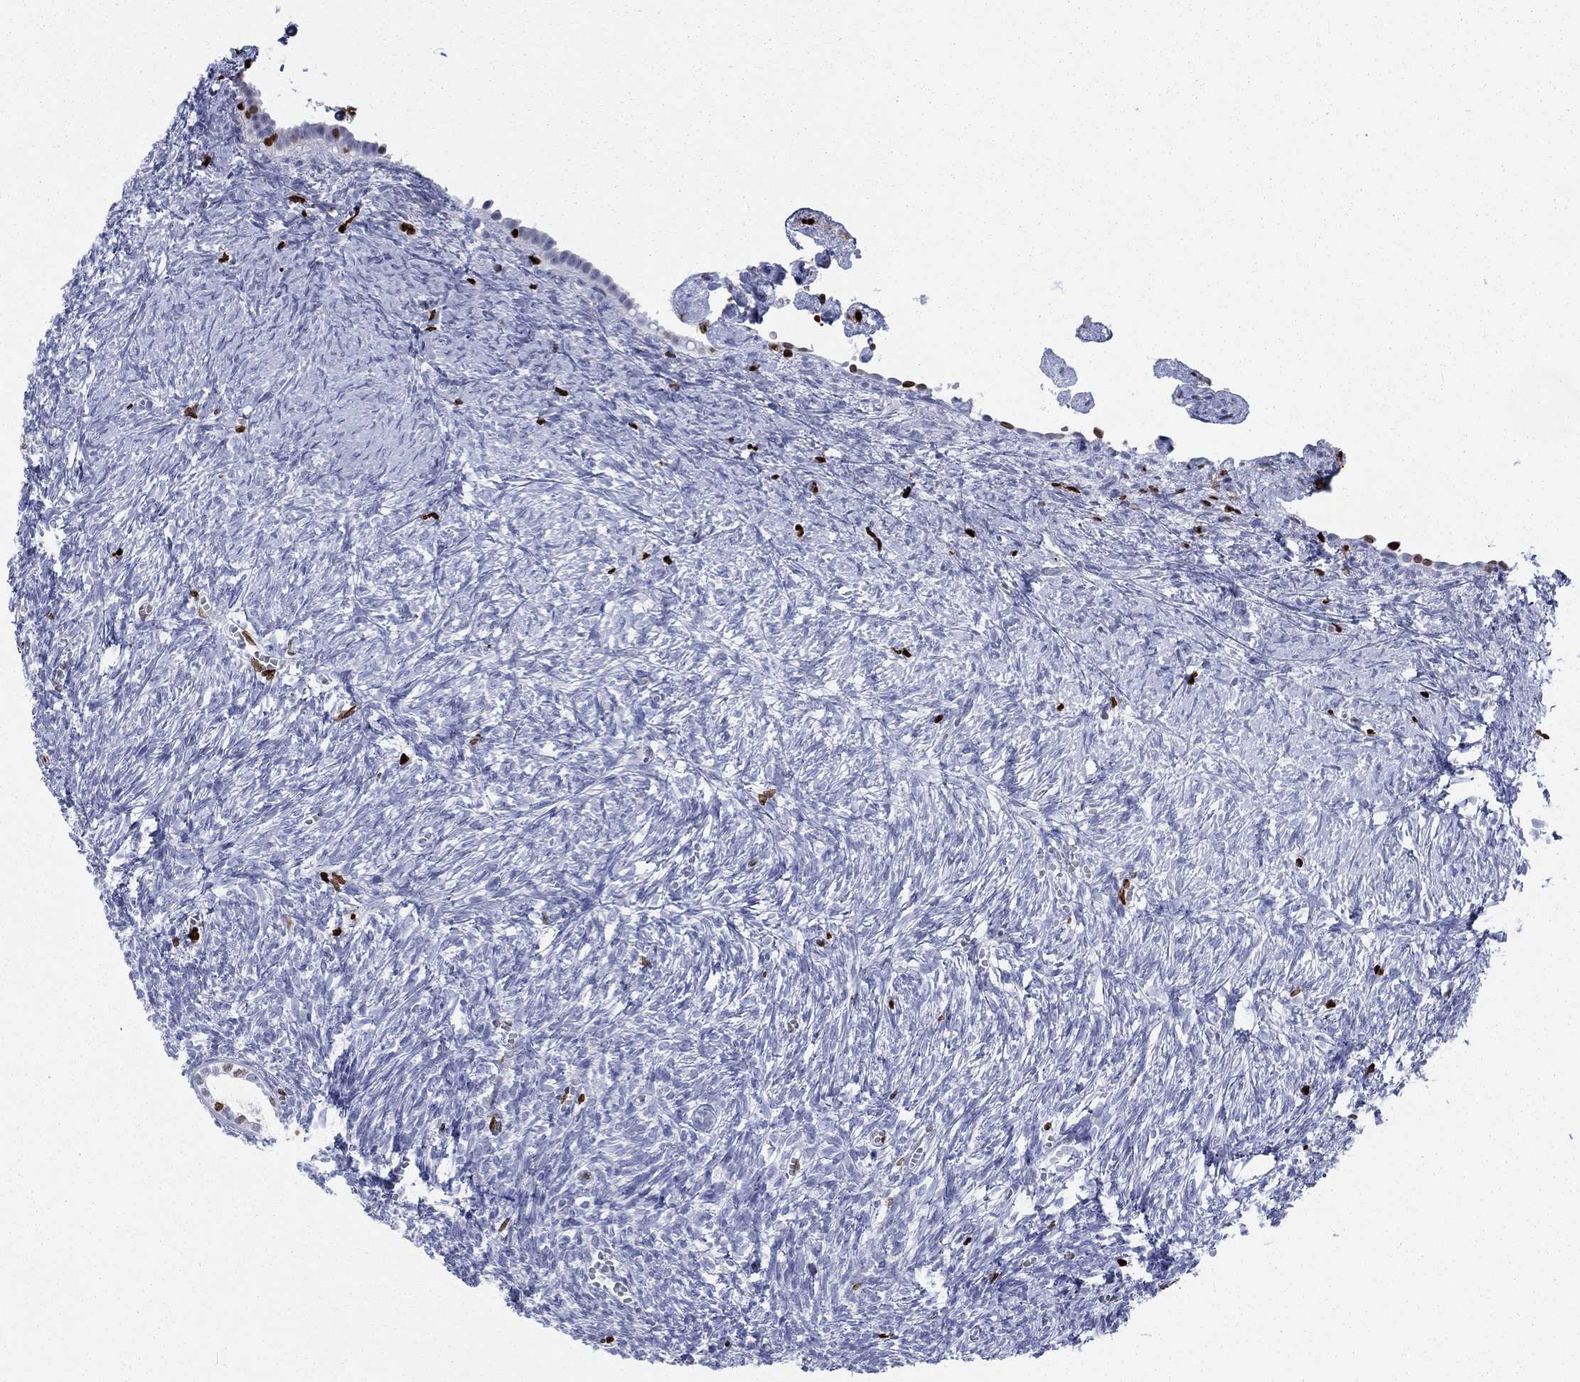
{"staining": {"intensity": "moderate", "quantity": "<25%", "location": "nuclear"}, "tissue": "ovary", "cell_type": "Follicle cells", "image_type": "normal", "snomed": [{"axis": "morphology", "description": "Normal tissue, NOS"}, {"axis": "topography", "description": "Ovary"}], "caption": "Moderate nuclear expression for a protein is identified in approximately <25% of follicle cells of unremarkable ovary using immunohistochemistry (IHC).", "gene": "H1", "patient": {"sex": "female", "age": 43}}